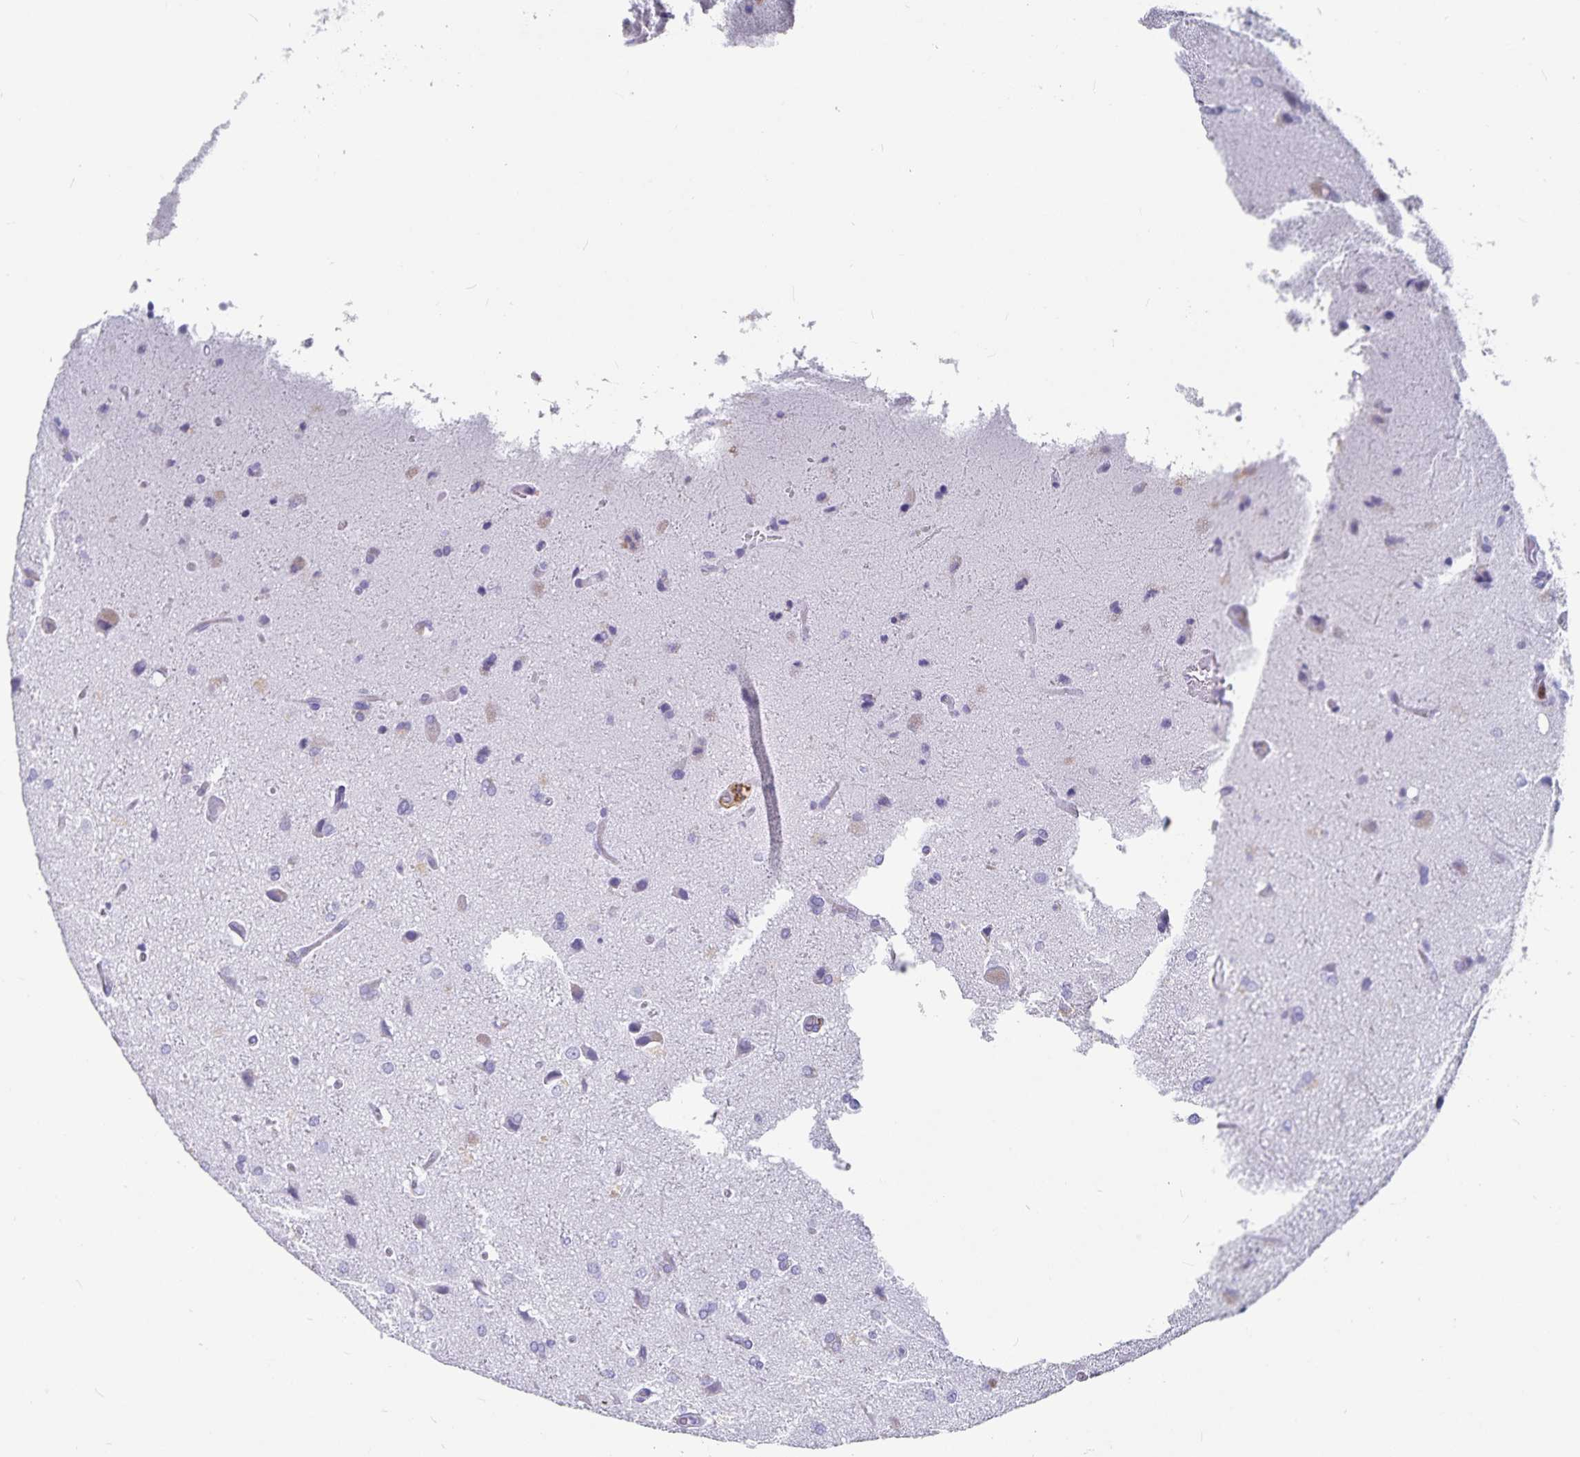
{"staining": {"intensity": "weak", "quantity": "<25%", "location": "cytoplasmic/membranous"}, "tissue": "glioma", "cell_type": "Tumor cells", "image_type": "cancer", "snomed": [{"axis": "morphology", "description": "Glioma, malignant, High grade"}, {"axis": "topography", "description": "Brain"}], "caption": "This is an immunohistochemistry image of human high-grade glioma (malignant). There is no staining in tumor cells.", "gene": "PLAC1", "patient": {"sex": "male", "age": 68}}